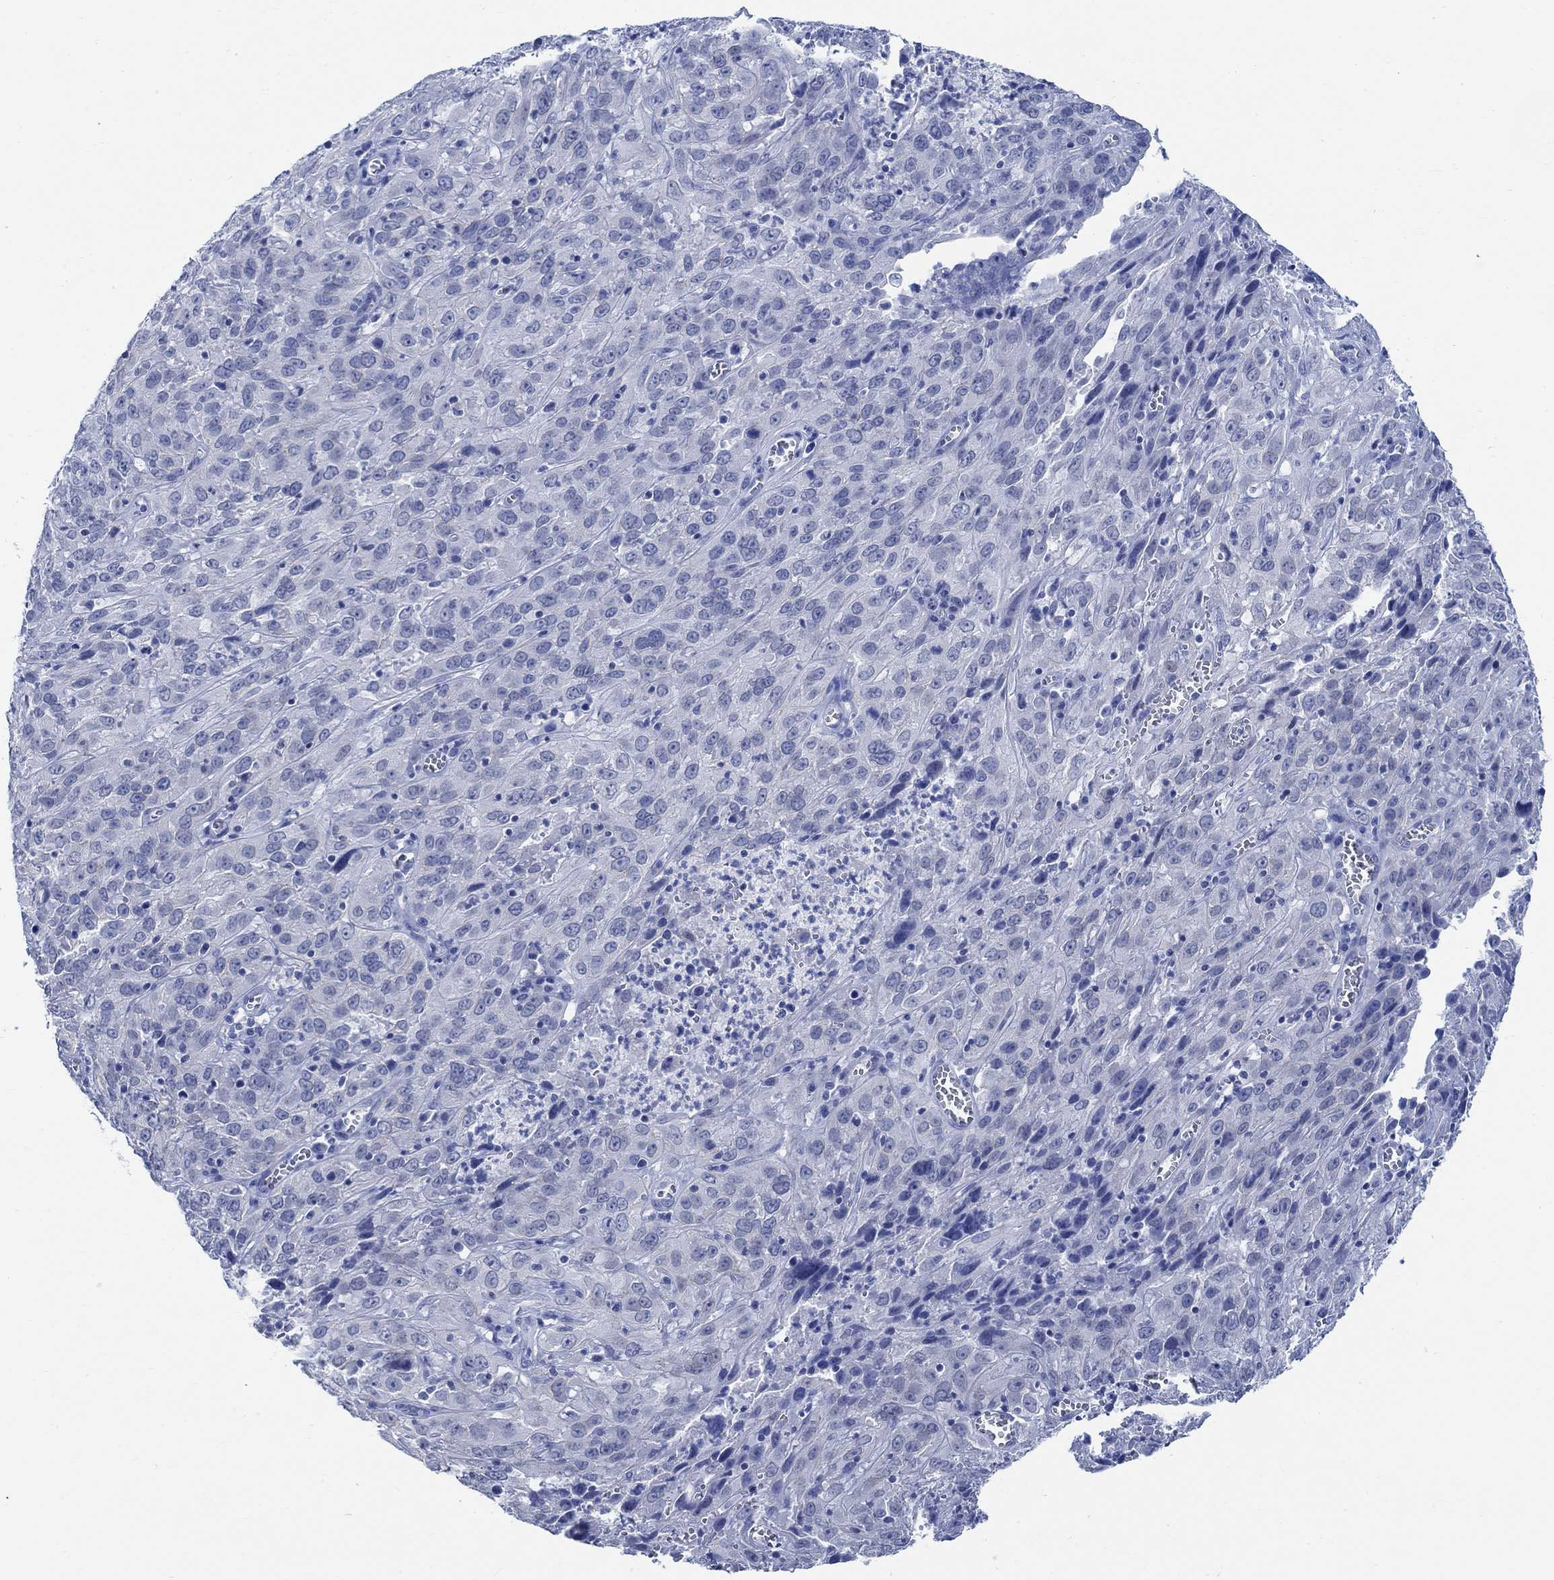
{"staining": {"intensity": "negative", "quantity": "none", "location": "none"}, "tissue": "cervical cancer", "cell_type": "Tumor cells", "image_type": "cancer", "snomed": [{"axis": "morphology", "description": "Squamous cell carcinoma, NOS"}, {"axis": "topography", "description": "Cervix"}], "caption": "Protein analysis of cervical cancer shows no significant expression in tumor cells. (DAB immunohistochemistry, high magnification).", "gene": "CAMK2N1", "patient": {"sex": "female", "age": 32}}